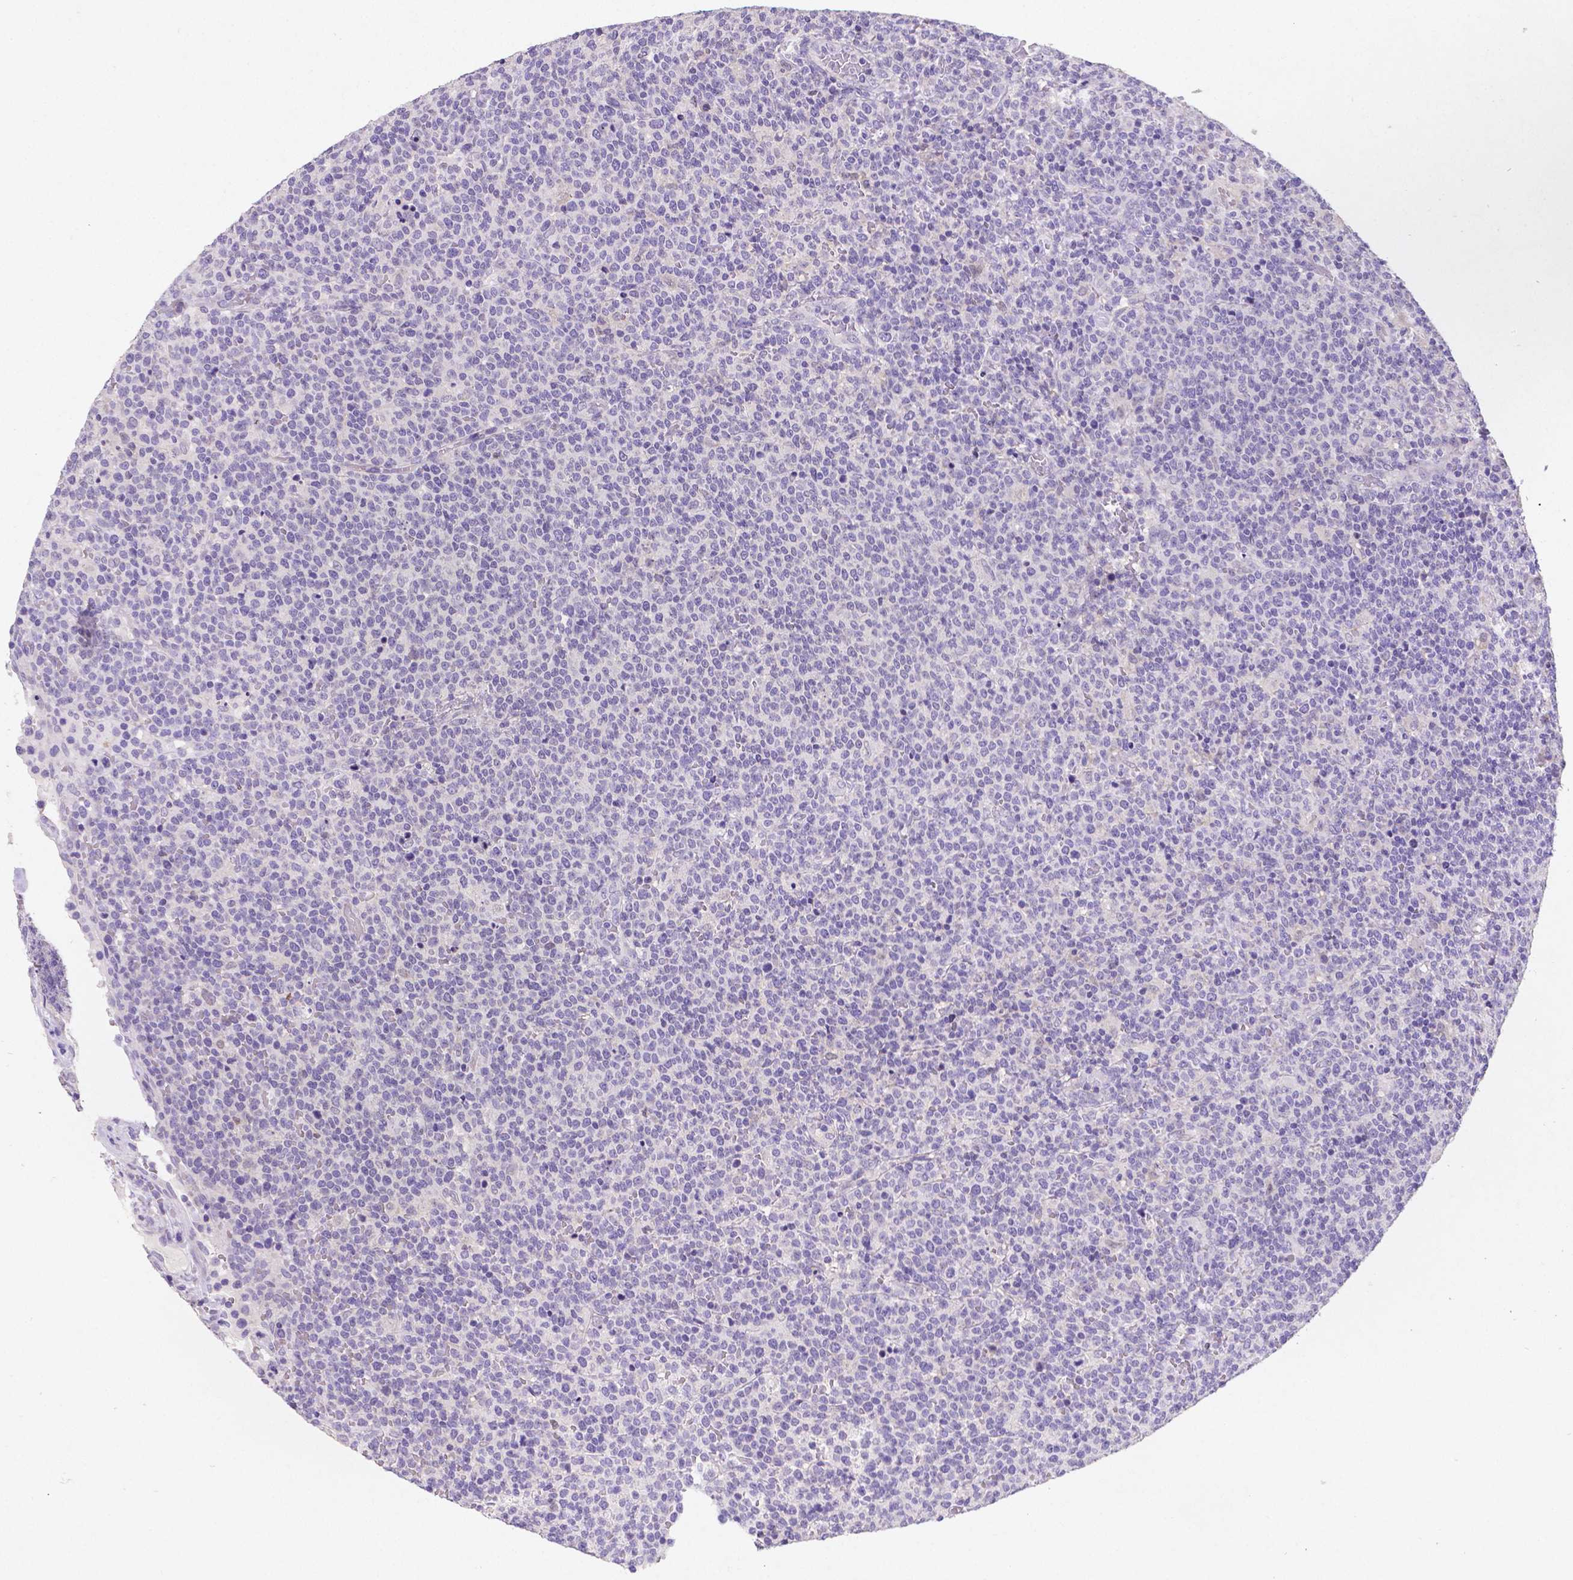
{"staining": {"intensity": "negative", "quantity": "none", "location": "none"}, "tissue": "lymphoma", "cell_type": "Tumor cells", "image_type": "cancer", "snomed": [{"axis": "morphology", "description": "Malignant lymphoma, non-Hodgkin's type, High grade"}, {"axis": "topography", "description": "Lymph node"}], "caption": "A micrograph of human lymphoma is negative for staining in tumor cells. The staining is performed using DAB (3,3'-diaminobenzidine) brown chromogen with nuclei counter-stained in using hematoxylin.", "gene": "SATB2", "patient": {"sex": "male", "age": 61}}